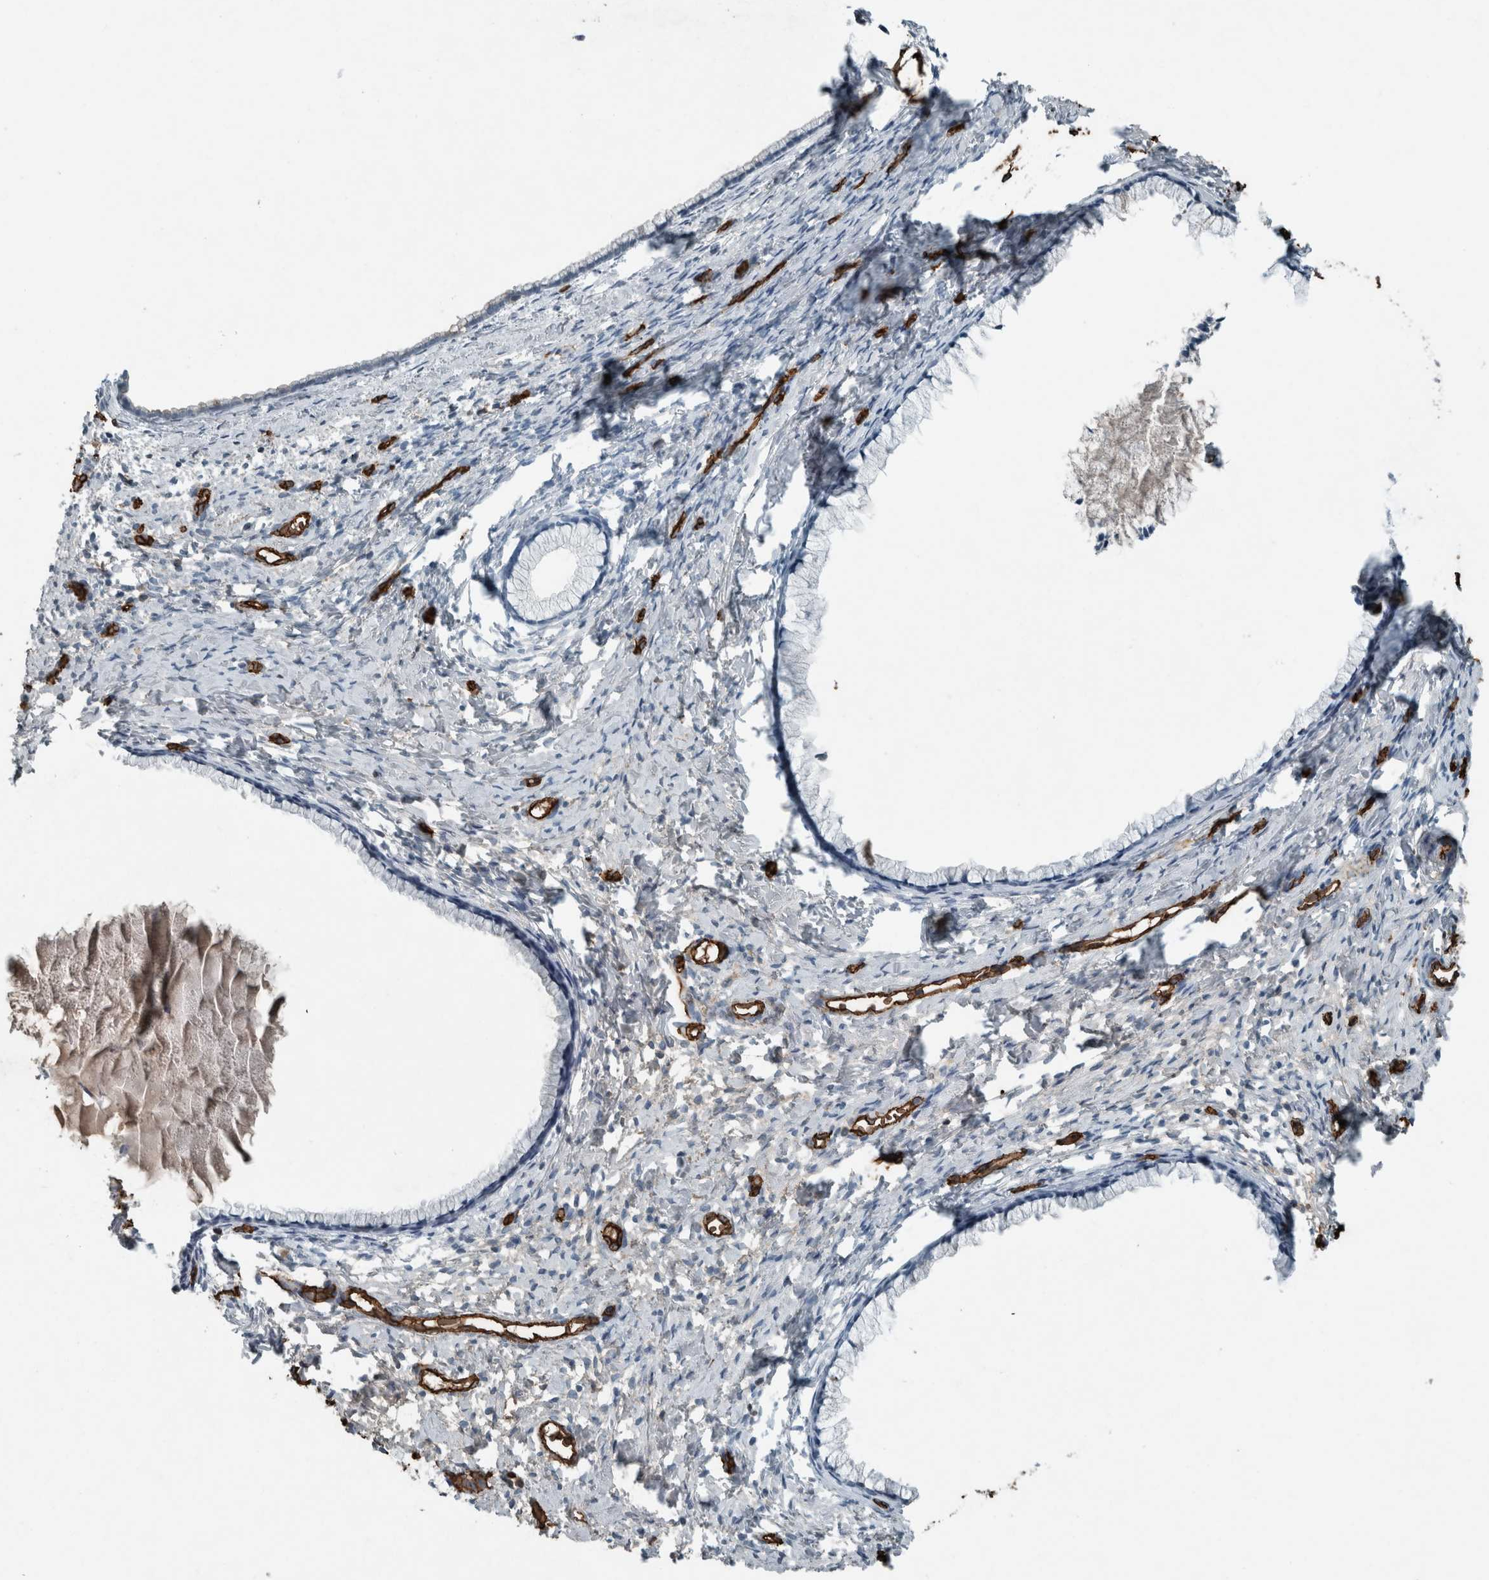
{"staining": {"intensity": "moderate", "quantity": "<25%", "location": "cytoplasmic/membranous"}, "tissue": "cervix", "cell_type": "Glandular cells", "image_type": "normal", "snomed": [{"axis": "morphology", "description": "Normal tissue, NOS"}, {"axis": "topography", "description": "Cervix"}], "caption": "A high-resolution histopathology image shows immunohistochemistry staining of unremarkable cervix, which exhibits moderate cytoplasmic/membranous positivity in approximately <25% of glandular cells.", "gene": "LBP", "patient": {"sex": "female", "age": 75}}